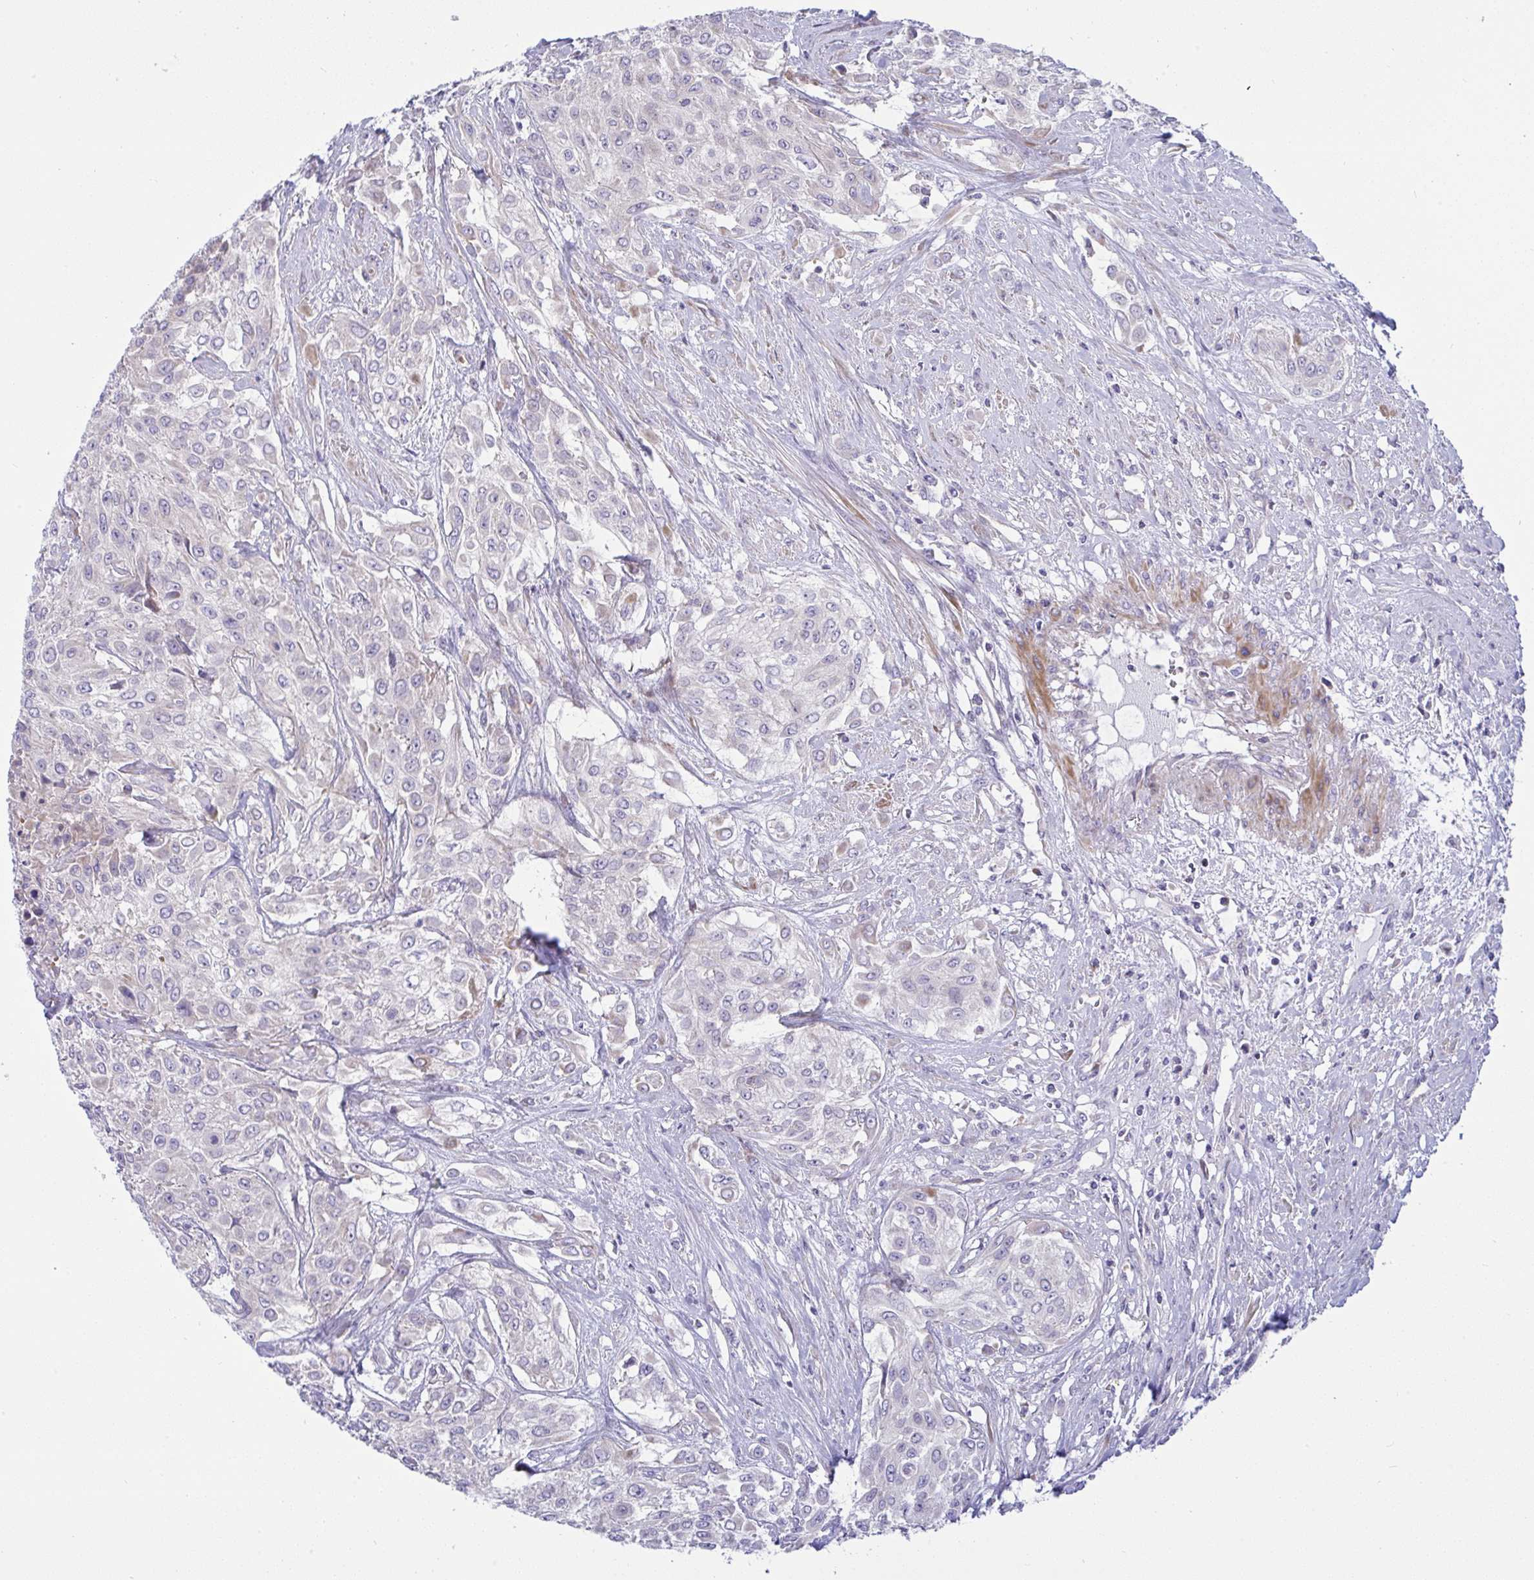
{"staining": {"intensity": "negative", "quantity": "none", "location": "none"}, "tissue": "urothelial cancer", "cell_type": "Tumor cells", "image_type": "cancer", "snomed": [{"axis": "morphology", "description": "Urothelial carcinoma, High grade"}, {"axis": "topography", "description": "Urinary bladder"}], "caption": "Immunohistochemistry of human urothelial cancer exhibits no positivity in tumor cells.", "gene": "NTN1", "patient": {"sex": "male", "age": 57}}